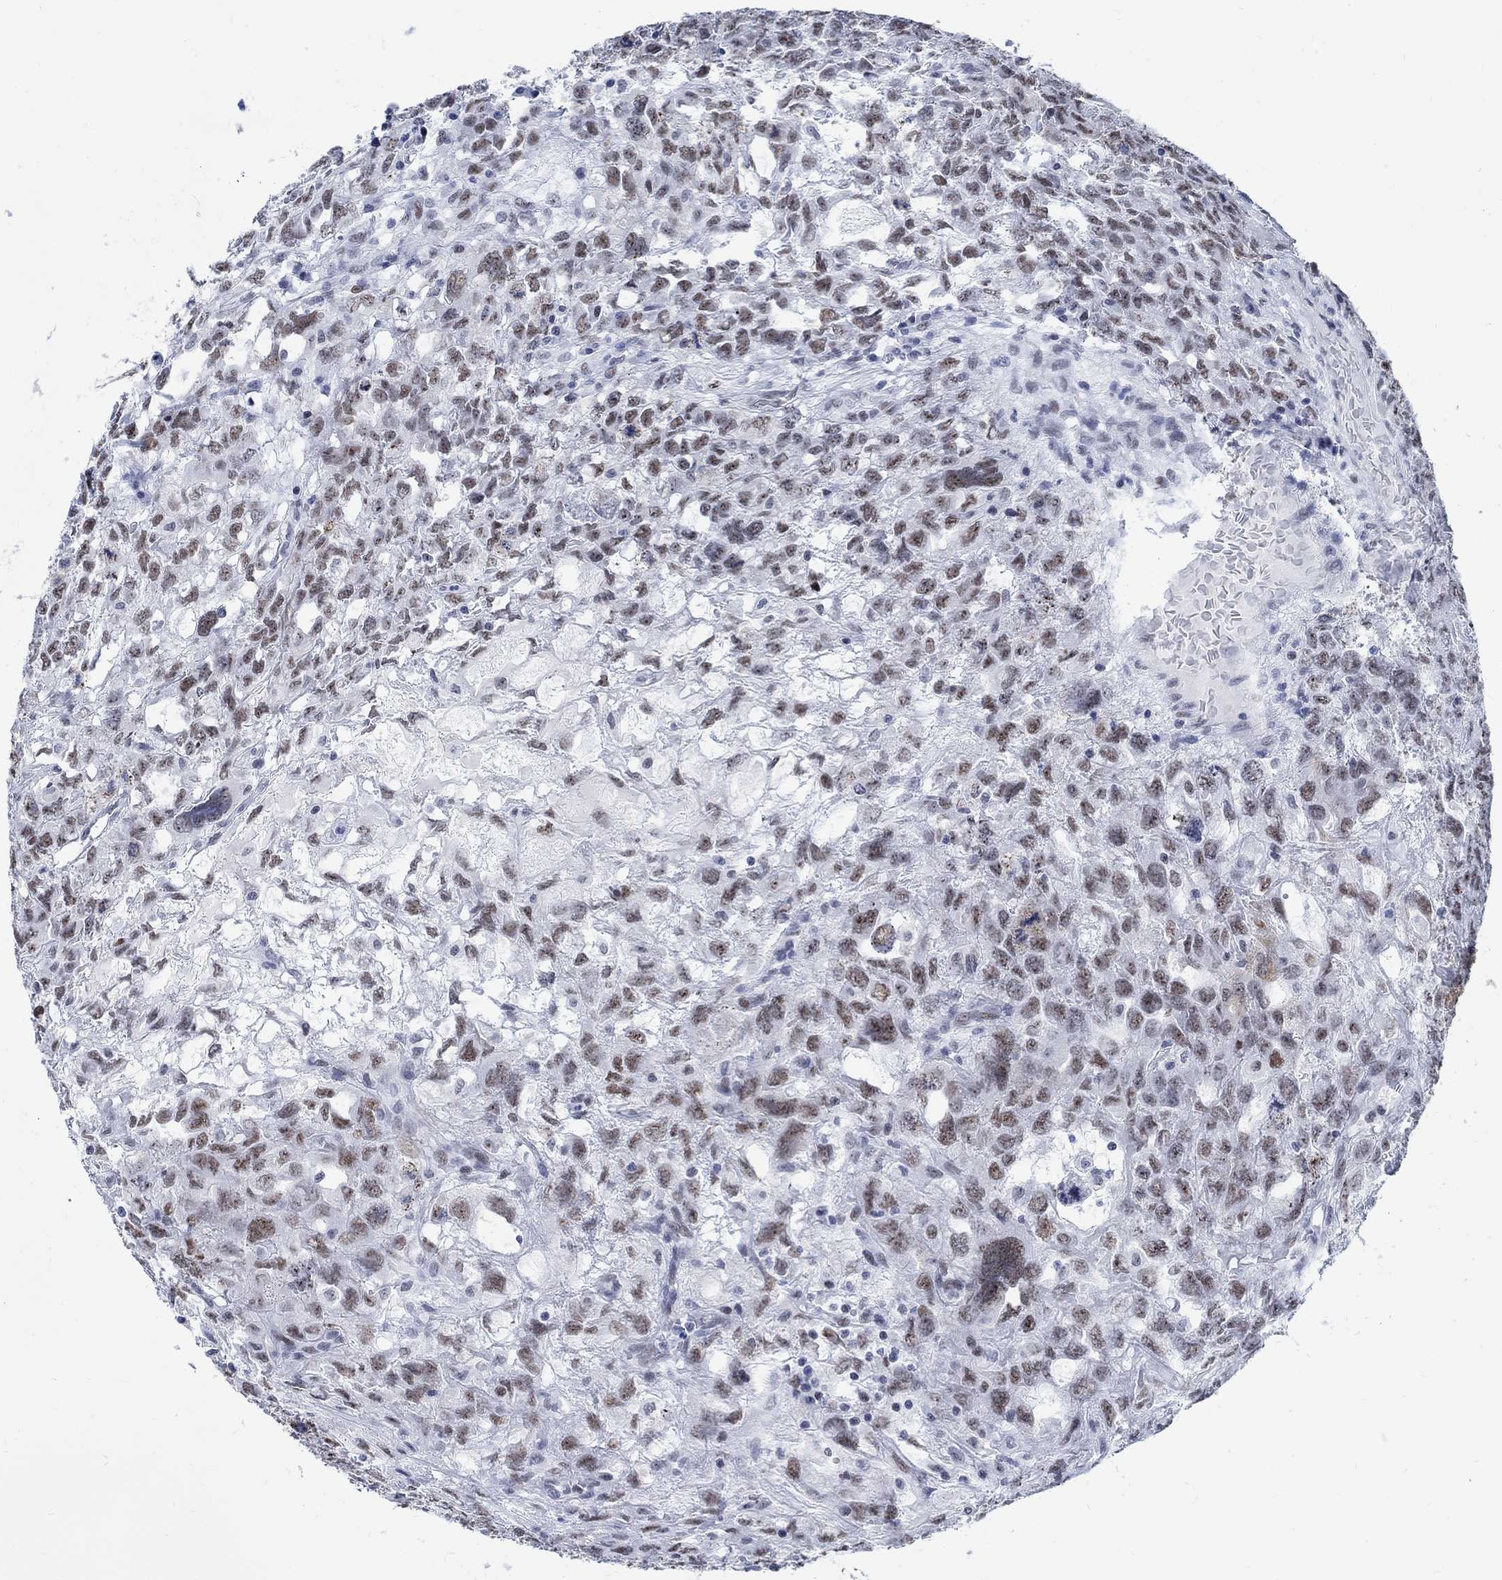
{"staining": {"intensity": "weak", "quantity": ">75%", "location": "nuclear"}, "tissue": "testis cancer", "cell_type": "Tumor cells", "image_type": "cancer", "snomed": [{"axis": "morphology", "description": "Seminoma, NOS"}, {"axis": "topography", "description": "Testis"}], "caption": "IHC micrograph of testis cancer stained for a protein (brown), which demonstrates low levels of weak nuclear positivity in approximately >75% of tumor cells.", "gene": "DLK1", "patient": {"sex": "male", "age": 52}}